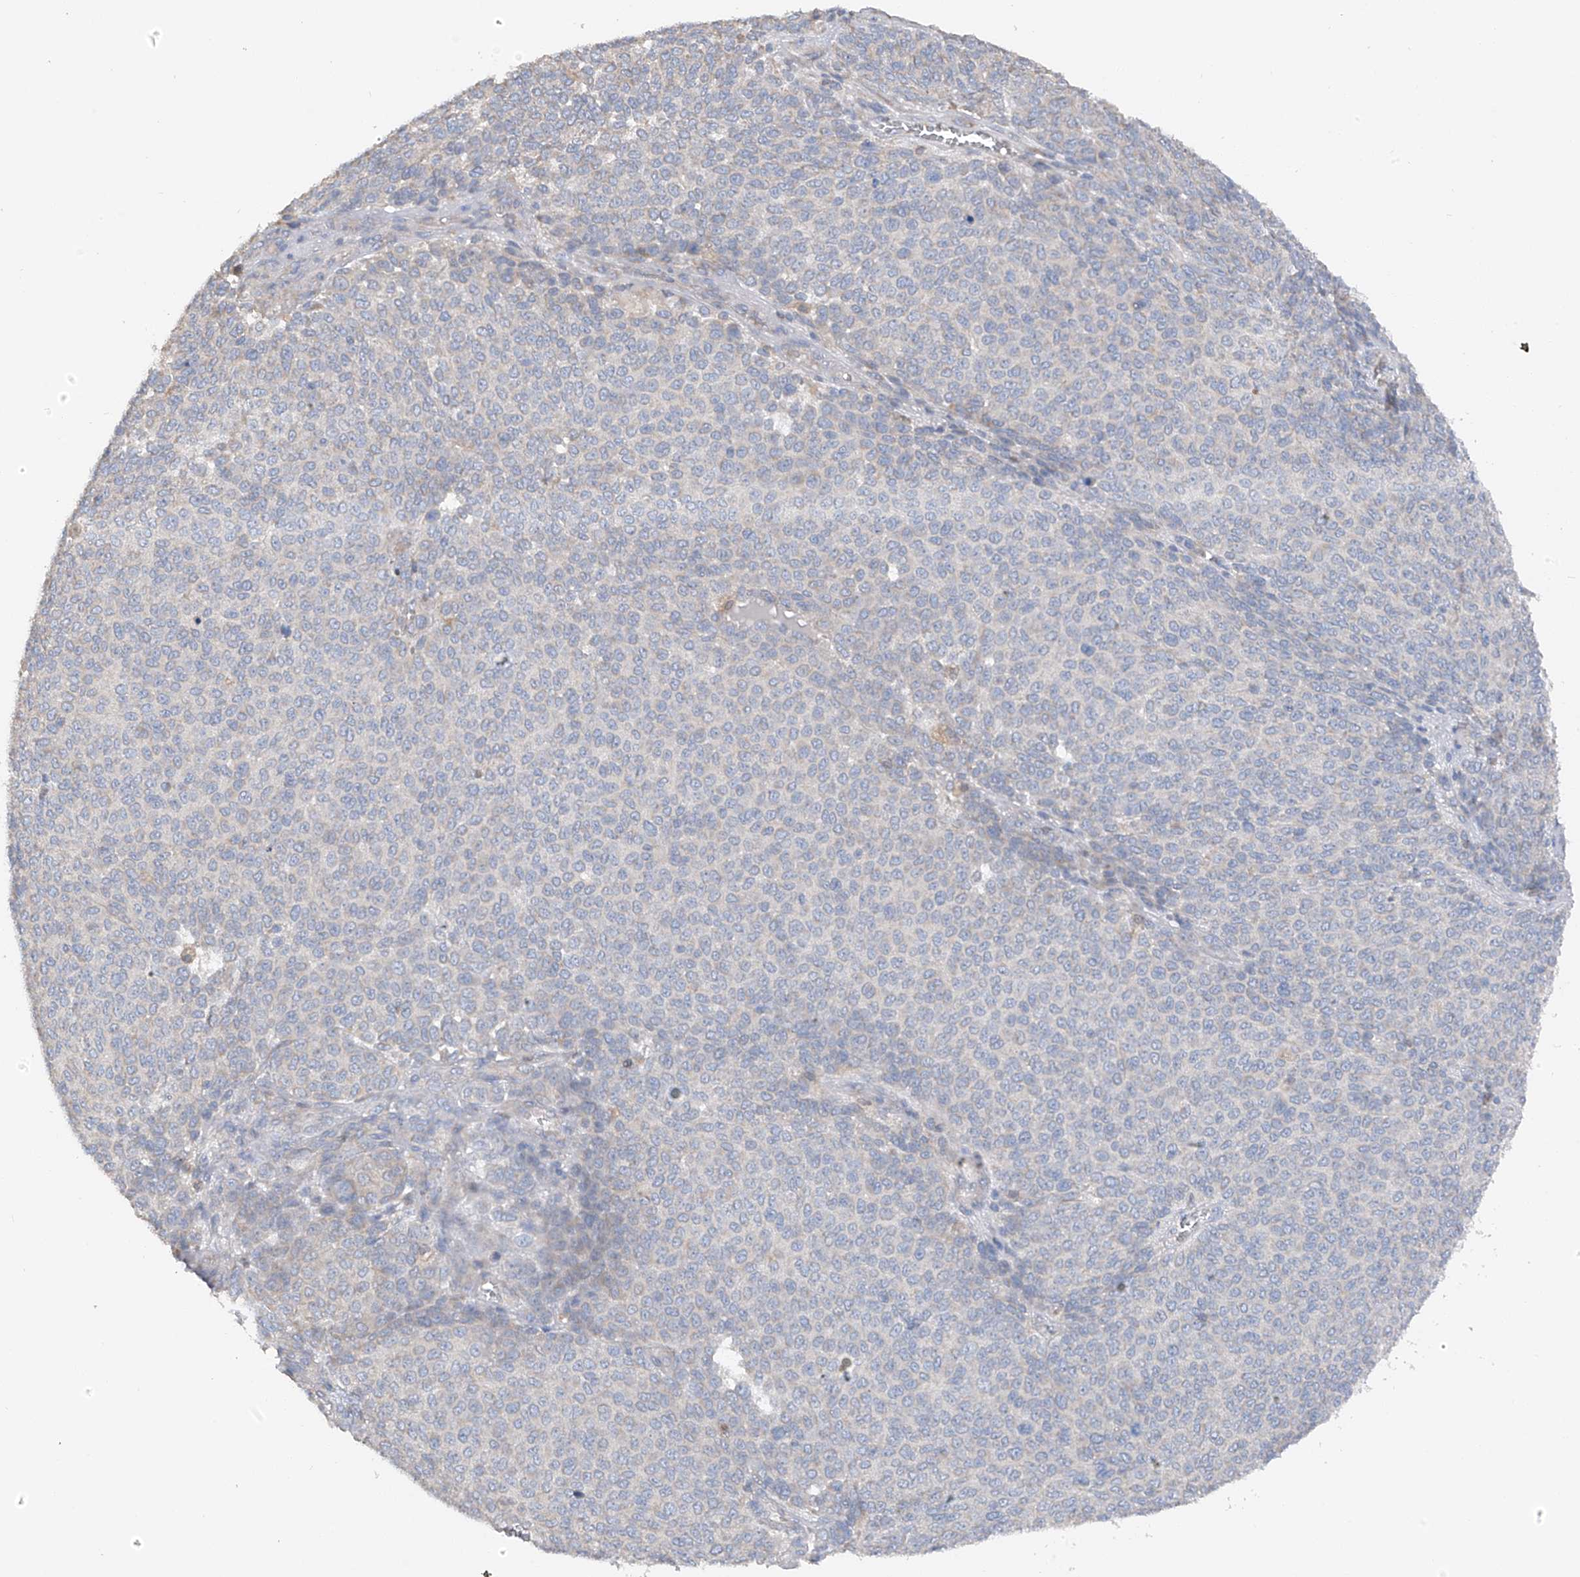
{"staining": {"intensity": "negative", "quantity": "none", "location": "none"}, "tissue": "melanoma", "cell_type": "Tumor cells", "image_type": "cancer", "snomed": [{"axis": "morphology", "description": "Malignant melanoma, NOS"}, {"axis": "topography", "description": "Skin"}], "caption": "Malignant melanoma was stained to show a protein in brown. There is no significant expression in tumor cells.", "gene": "GALNTL6", "patient": {"sex": "male", "age": 49}}